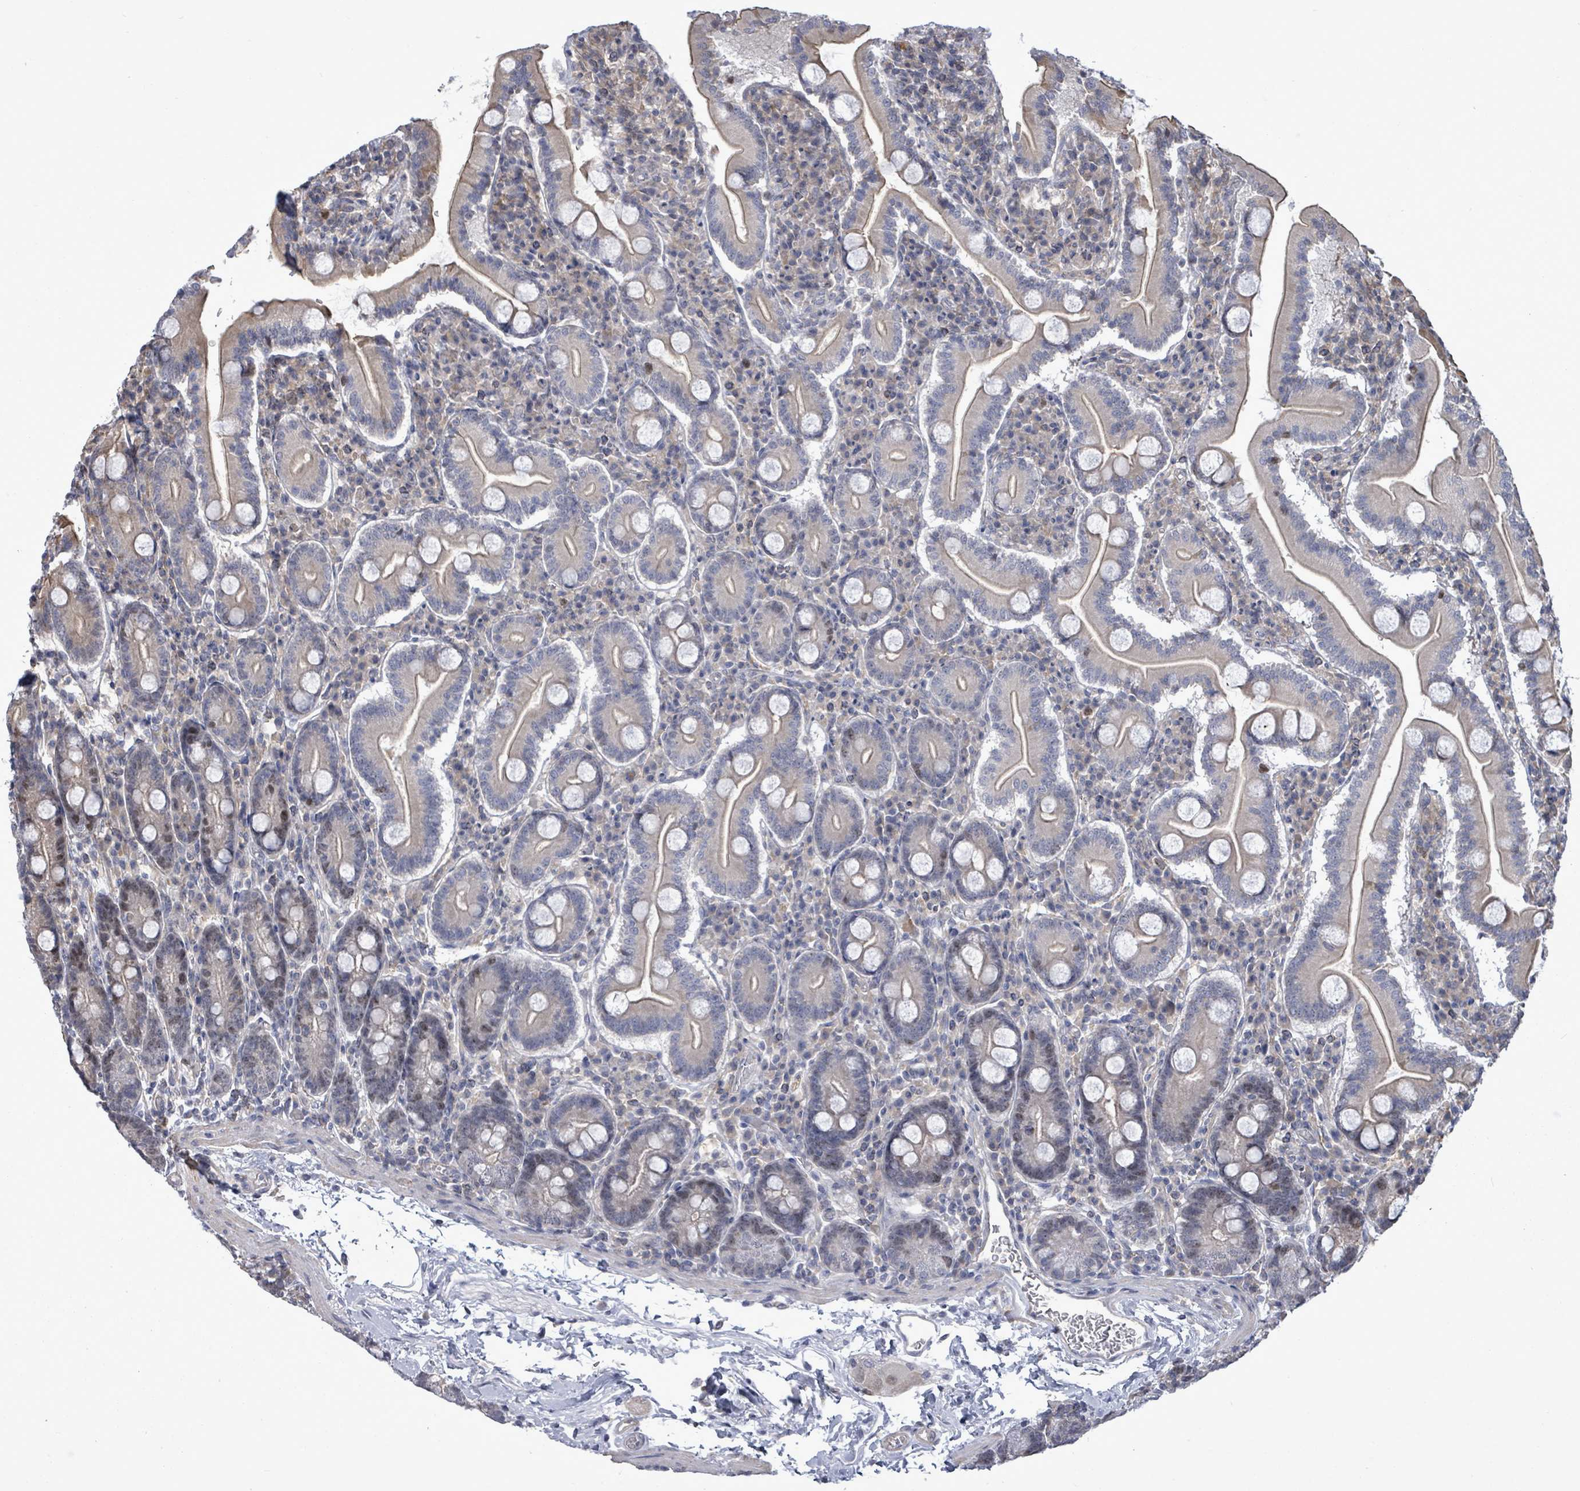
{"staining": {"intensity": "weak", "quantity": "<25%", "location": "nuclear"}, "tissue": "duodenum", "cell_type": "Glandular cells", "image_type": "normal", "snomed": [{"axis": "morphology", "description": "Normal tissue, NOS"}, {"axis": "topography", "description": "Duodenum"}], "caption": "Micrograph shows no significant protein staining in glandular cells of benign duodenum.", "gene": "PAPSS1", "patient": {"sex": "male", "age": 35}}